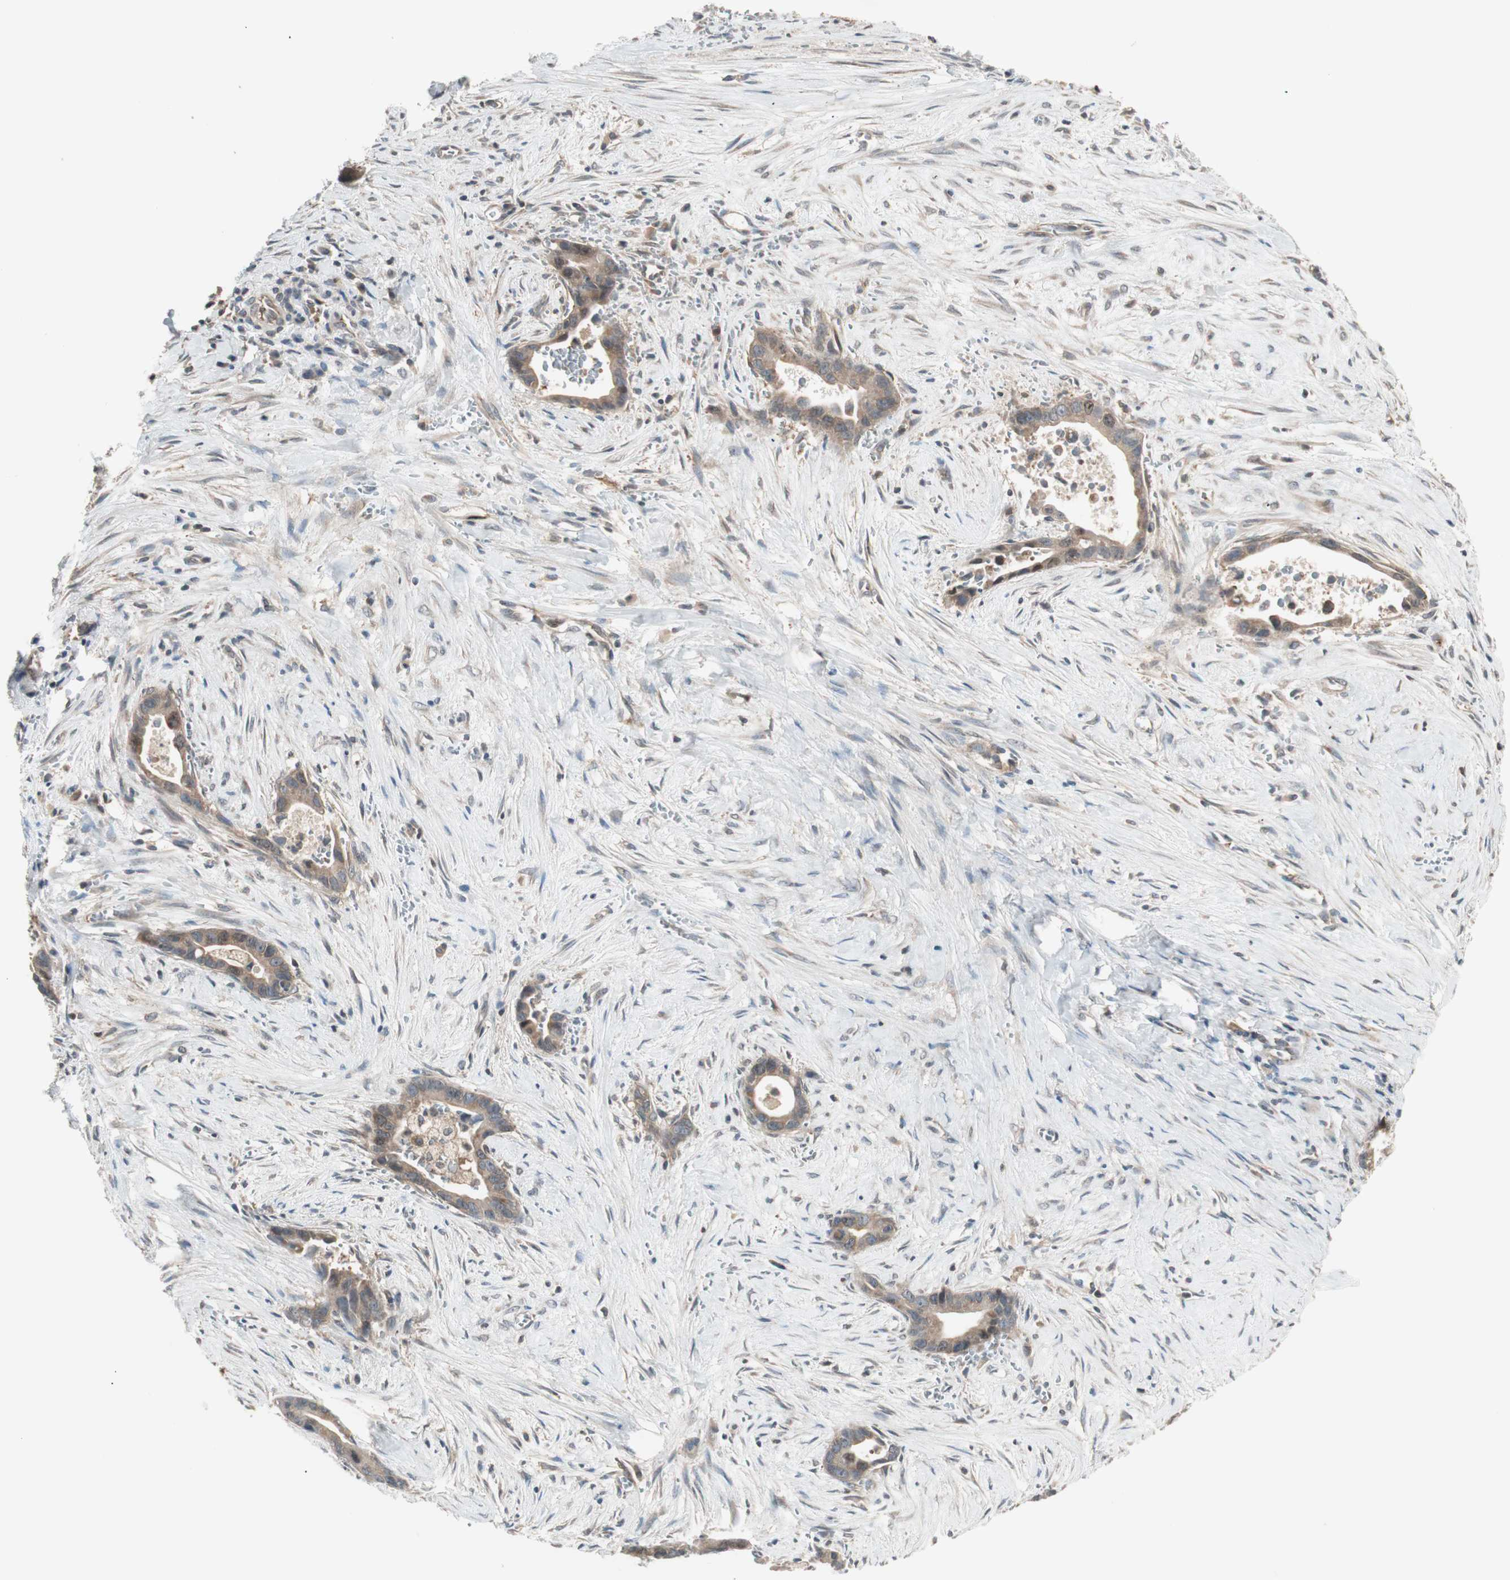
{"staining": {"intensity": "moderate", "quantity": ">75%", "location": "cytoplasmic/membranous"}, "tissue": "liver cancer", "cell_type": "Tumor cells", "image_type": "cancer", "snomed": [{"axis": "morphology", "description": "Cholangiocarcinoma"}, {"axis": "topography", "description": "Liver"}], "caption": "Protein staining shows moderate cytoplasmic/membranous expression in approximately >75% of tumor cells in liver cholangiocarcinoma. (IHC, brightfield microscopy, high magnification).", "gene": "ATP6AP2", "patient": {"sex": "female", "age": 55}}